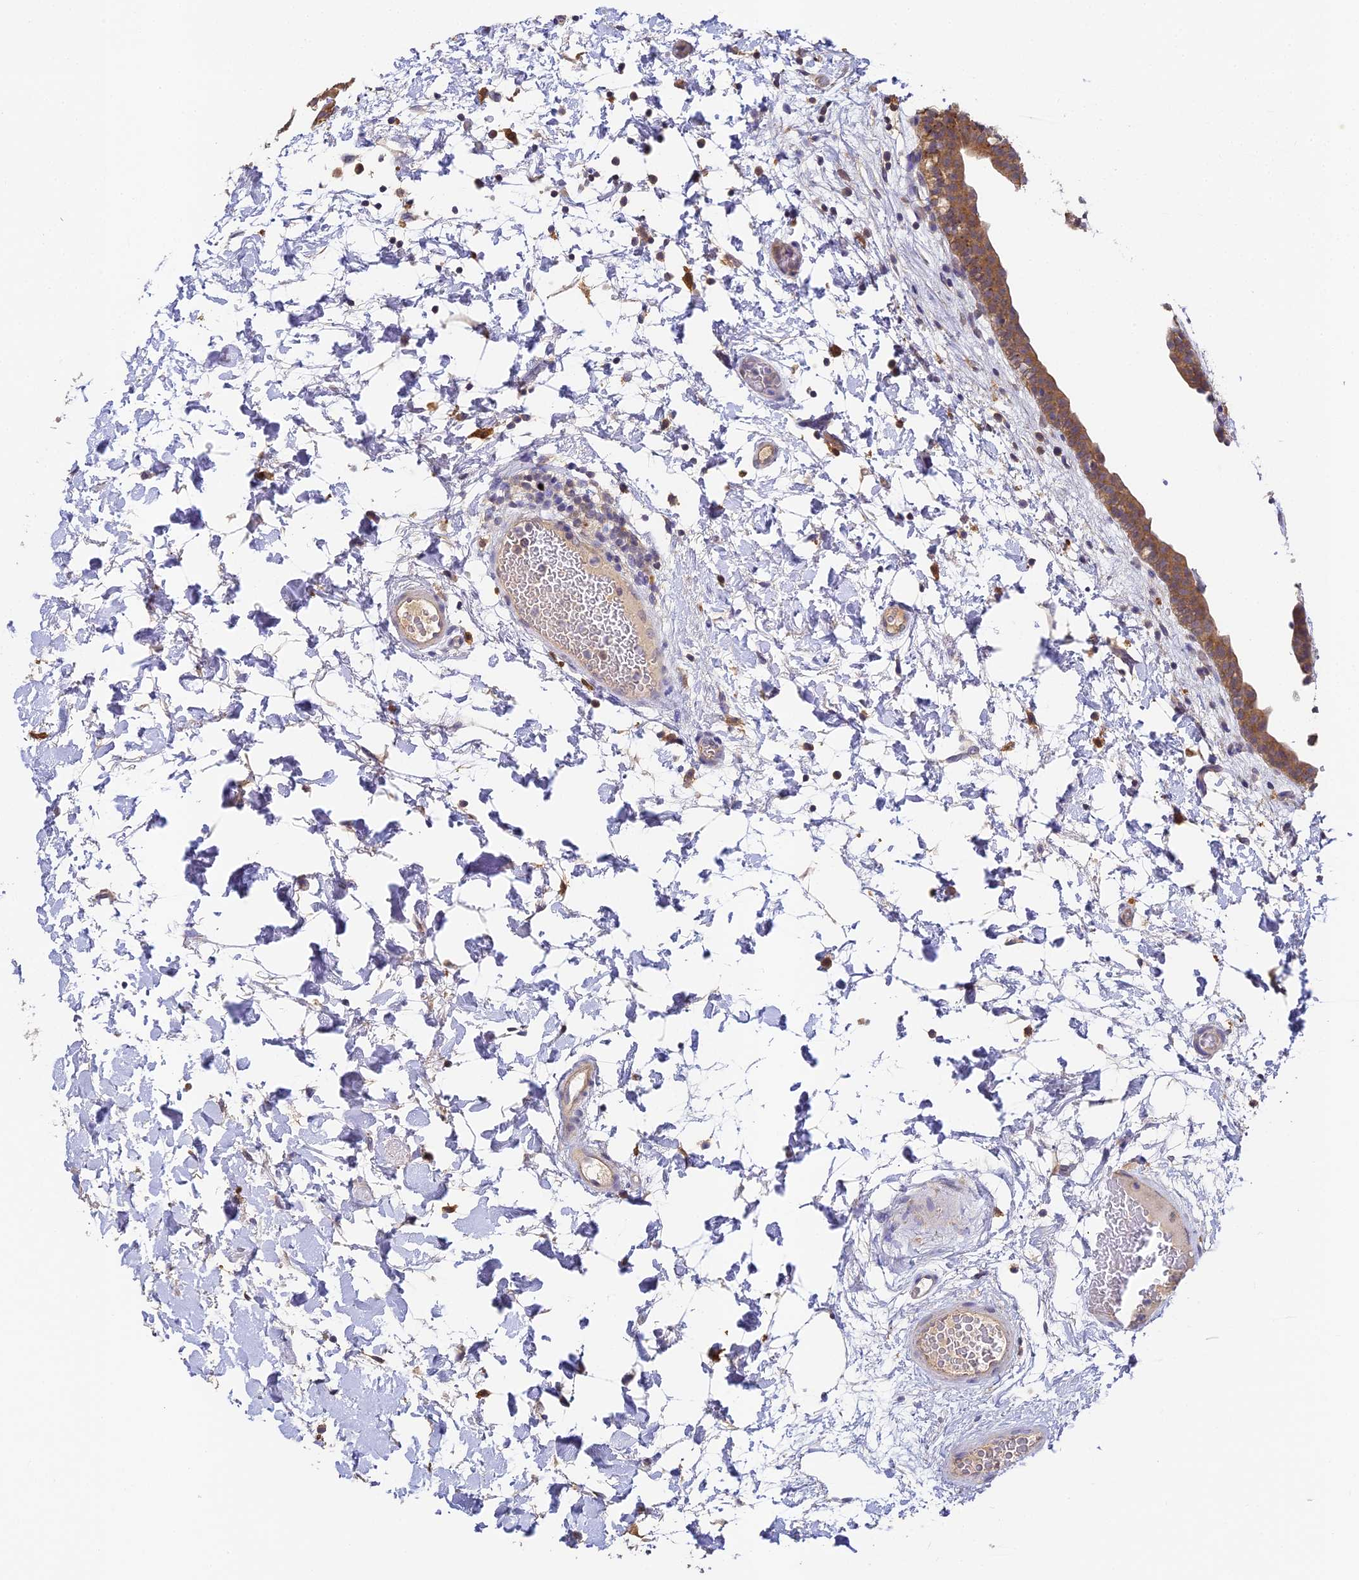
{"staining": {"intensity": "moderate", "quantity": ">75%", "location": "cytoplasmic/membranous"}, "tissue": "urinary bladder", "cell_type": "Urothelial cells", "image_type": "normal", "snomed": [{"axis": "morphology", "description": "Normal tissue, NOS"}, {"axis": "topography", "description": "Urinary bladder"}], "caption": "Moderate cytoplasmic/membranous expression for a protein is identified in about >75% of urothelial cells of normal urinary bladder using IHC.", "gene": "YAE1", "patient": {"sex": "male", "age": 83}}